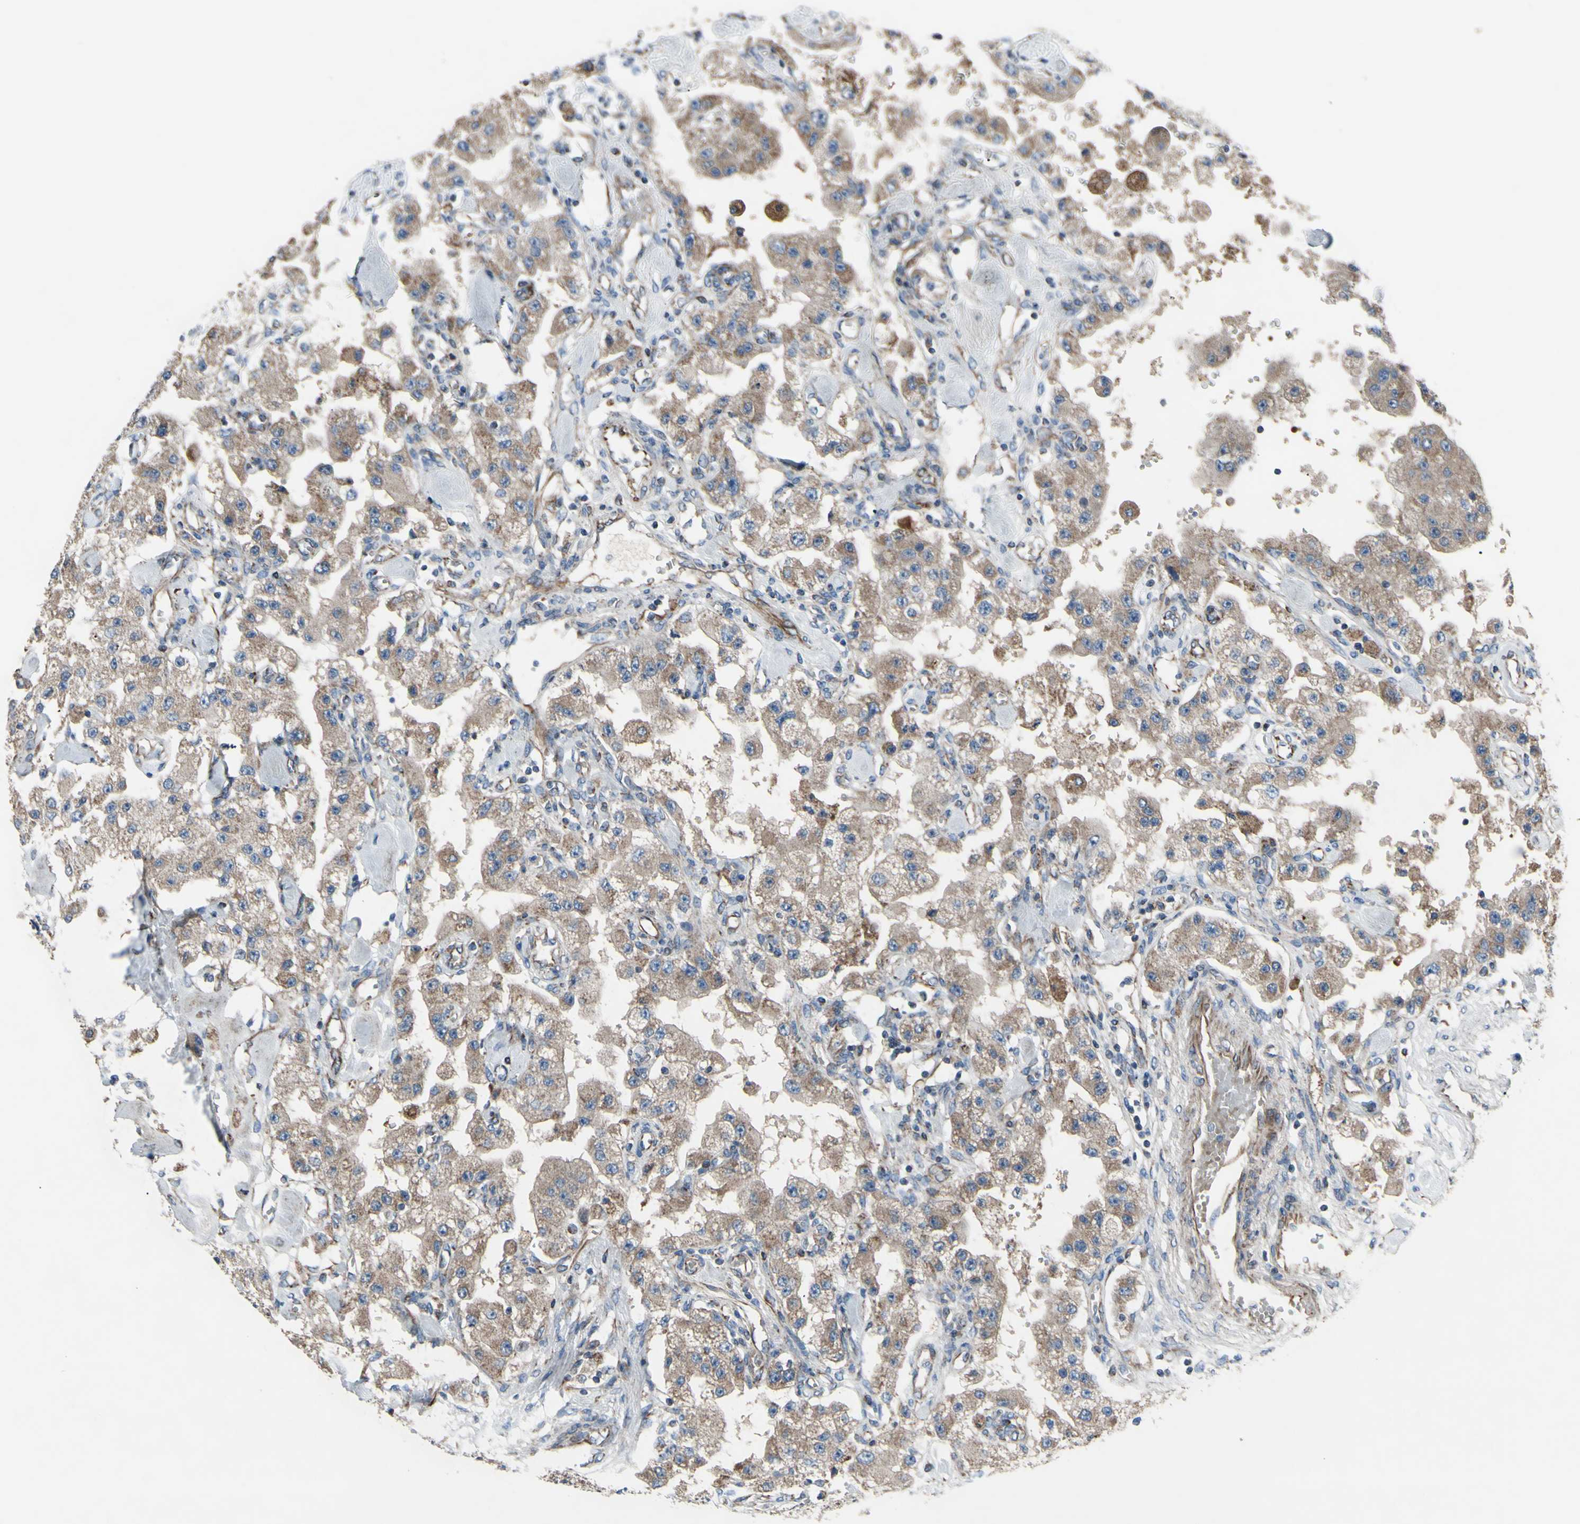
{"staining": {"intensity": "weak", "quantity": ">75%", "location": "cytoplasmic/membranous"}, "tissue": "carcinoid", "cell_type": "Tumor cells", "image_type": "cancer", "snomed": [{"axis": "morphology", "description": "Carcinoid, malignant, NOS"}, {"axis": "topography", "description": "Pancreas"}], "caption": "Carcinoid was stained to show a protein in brown. There is low levels of weak cytoplasmic/membranous staining in about >75% of tumor cells.", "gene": "EMC7", "patient": {"sex": "male", "age": 41}}